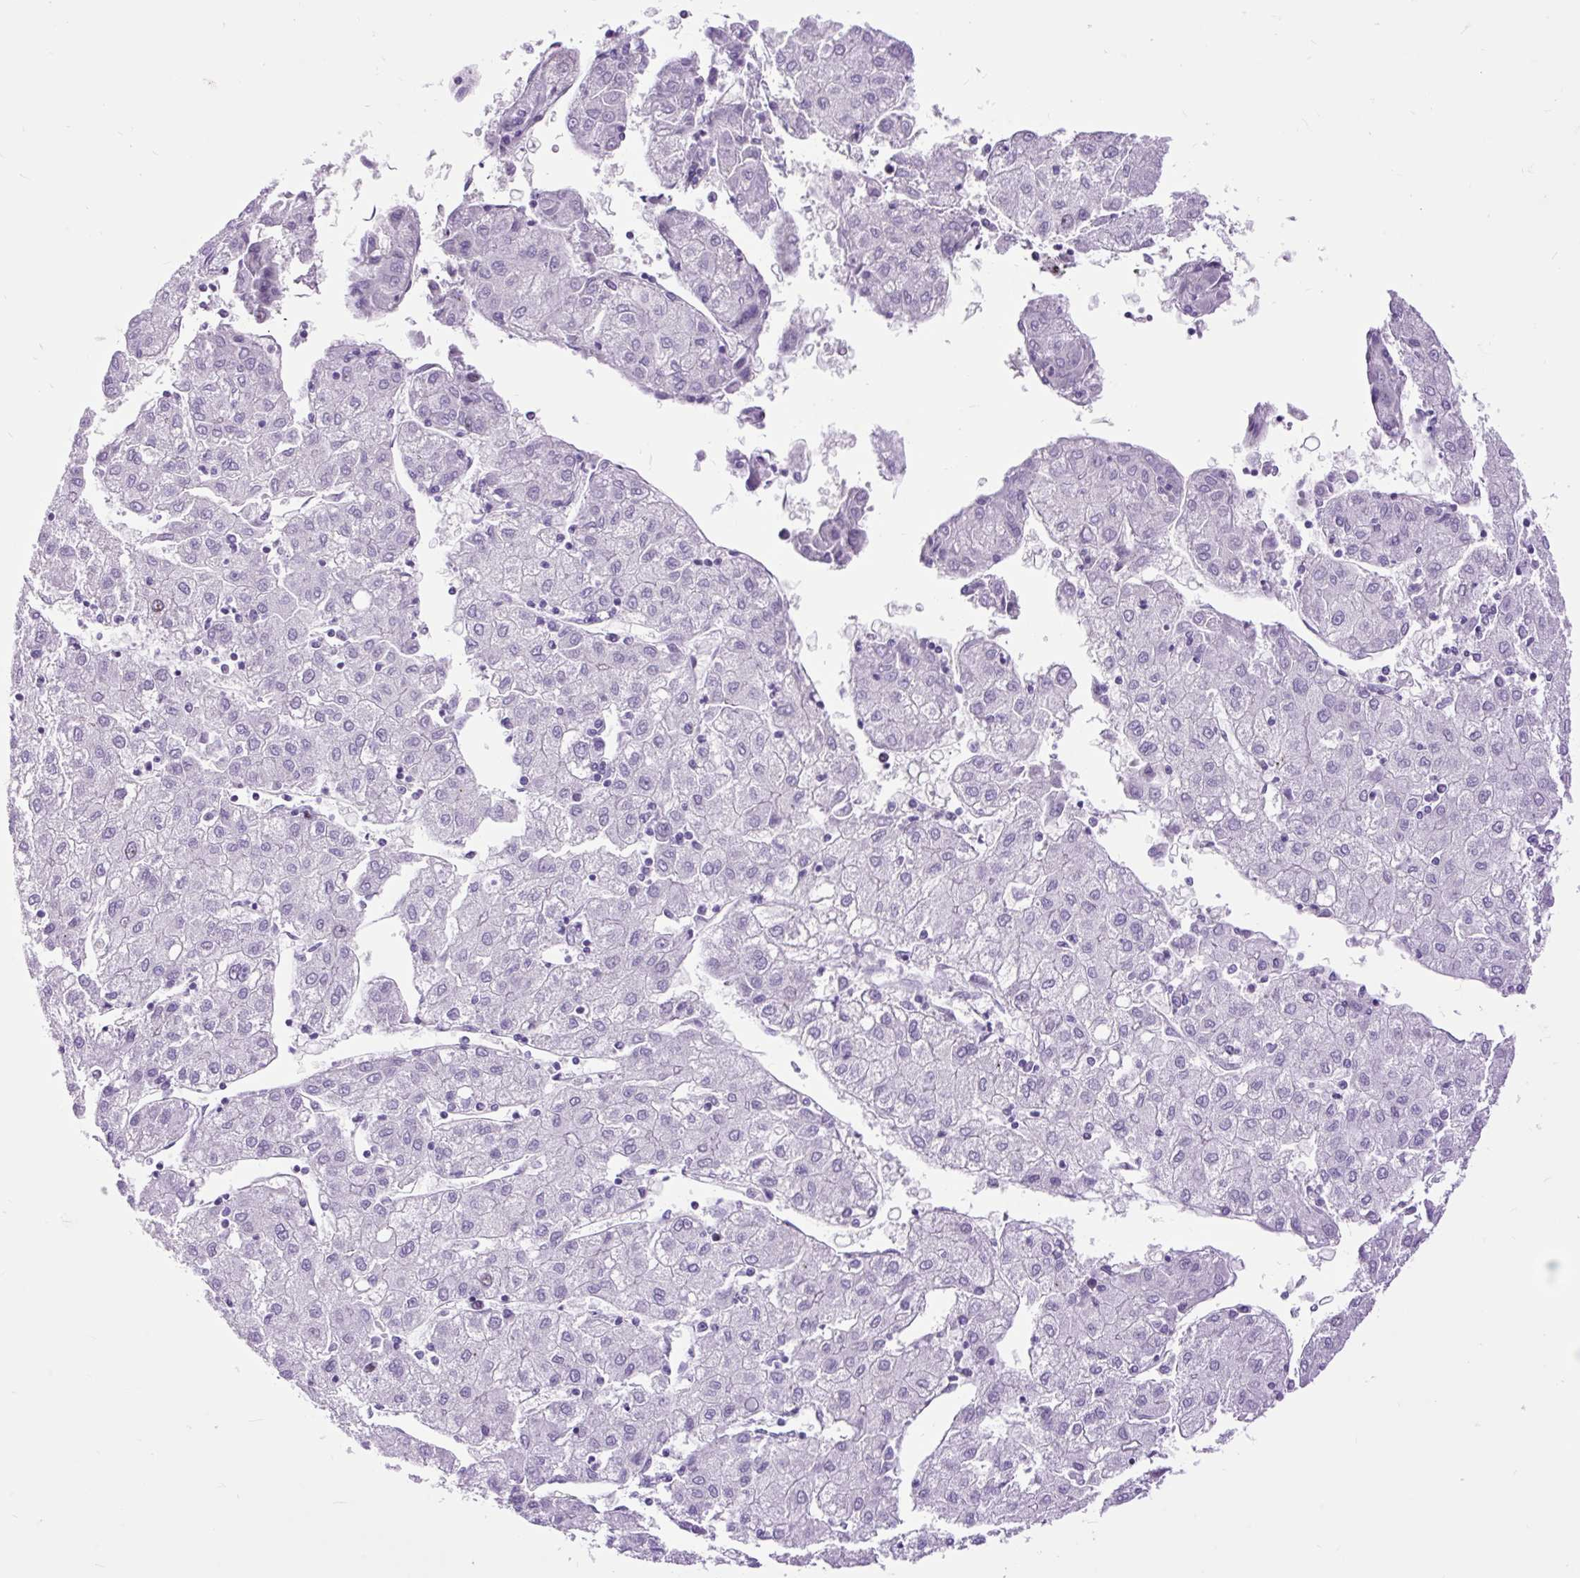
{"staining": {"intensity": "negative", "quantity": "none", "location": "none"}, "tissue": "liver cancer", "cell_type": "Tumor cells", "image_type": "cancer", "snomed": [{"axis": "morphology", "description": "Carcinoma, Hepatocellular, NOS"}, {"axis": "topography", "description": "Liver"}], "caption": "Immunohistochemistry of human liver hepatocellular carcinoma reveals no staining in tumor cells. (Stains: DAB (3,3'-diaminobenzidine) immunohistochemistry (IHC) with hematoxylin counter stain, Microscopy: brightfield microscopy at high magnification).", "gene": "RACGAP1", "patient": {"sex": "male", "age": 72}}